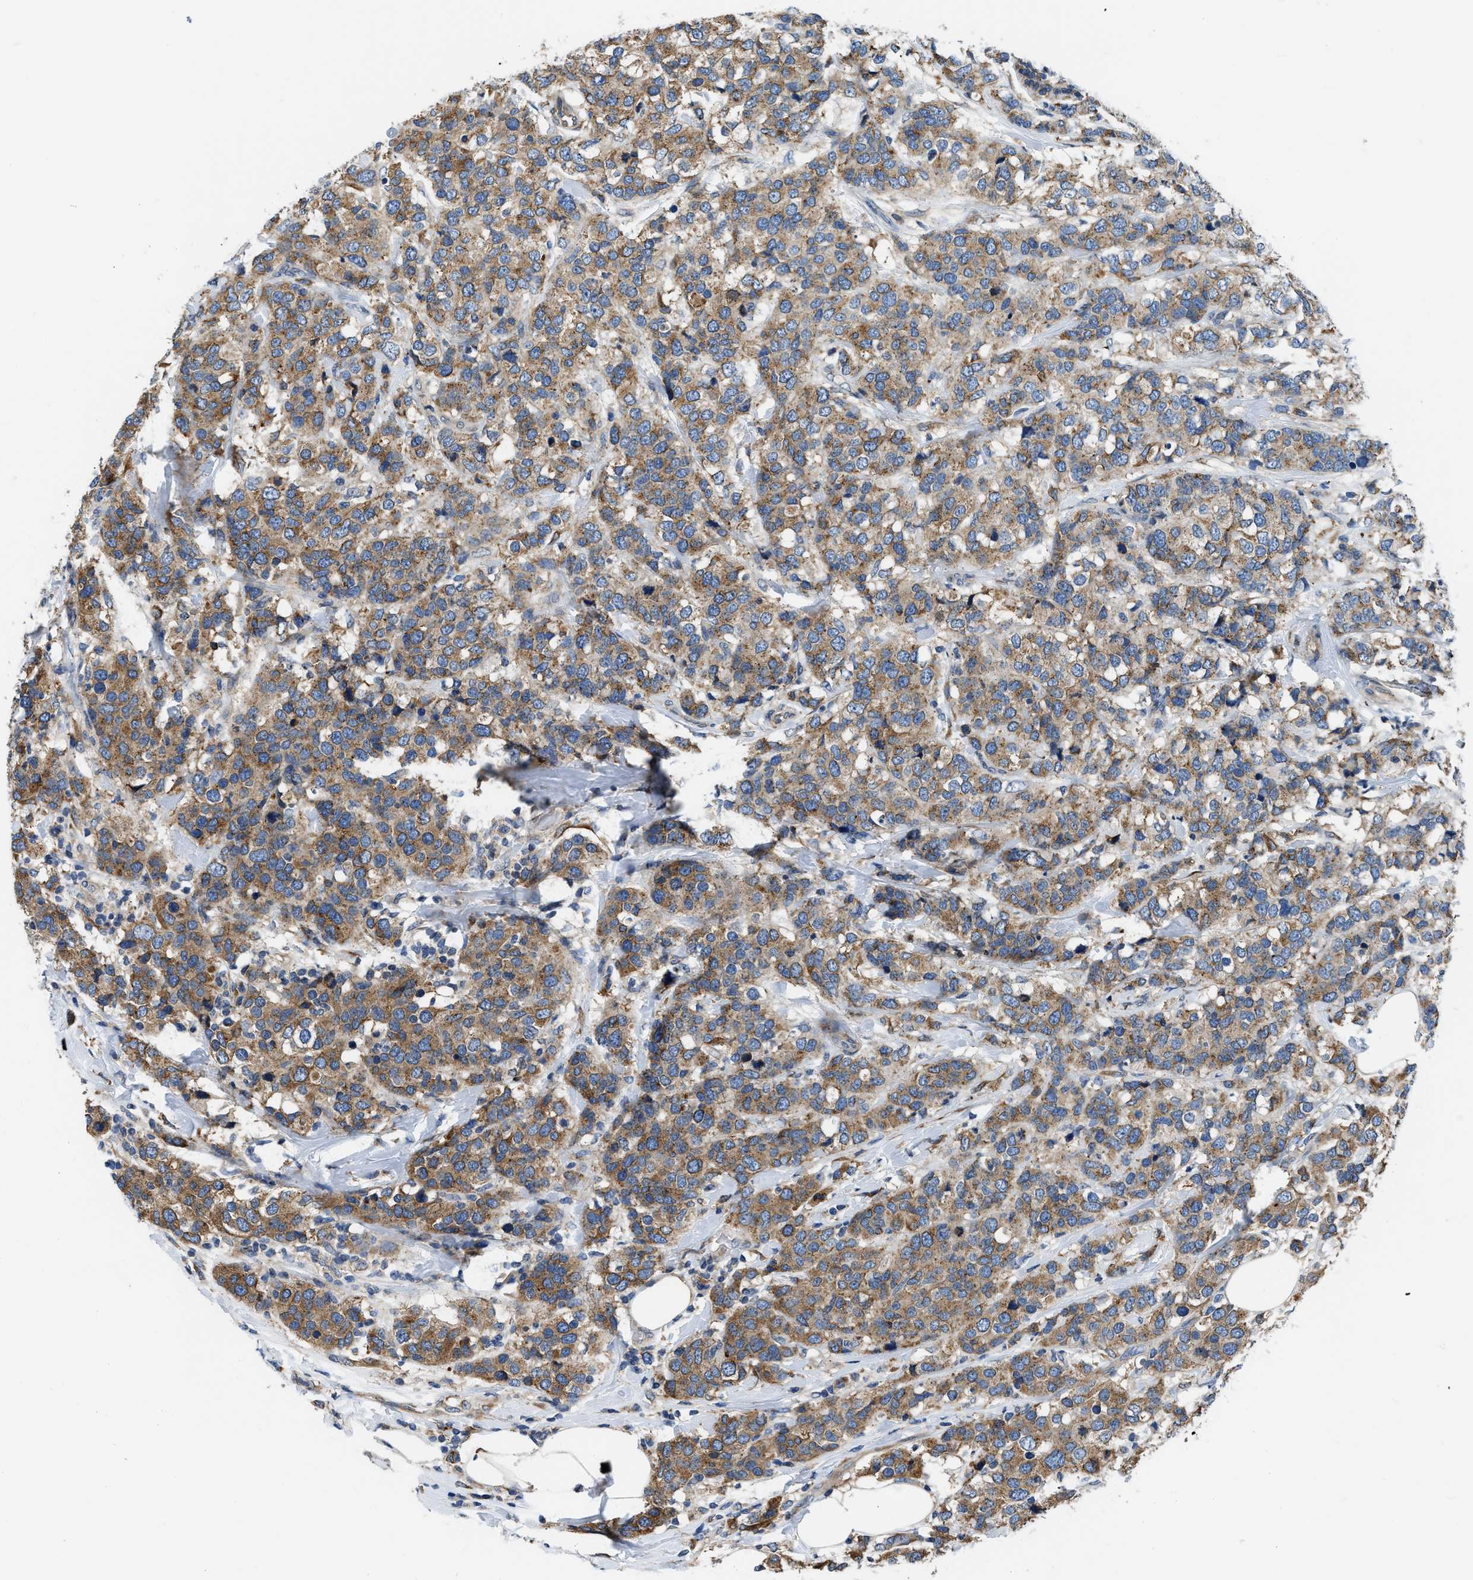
{"staining": {"intensity": "moderate", "quantity": ">75%", "location": "cytoplasmic/membranous"}, "tissue": "breast cancer", "cell_type": "Tumor cells", "image_type": "cancer", "snomed": [{"axis": "morphology", "description": "Lobular carcinoma"}, {"axis": "topography", "description": "Breast"}], "caption": "There is medium levels of moderate cytoplasmic/membranous expression in tumor cells of breast cancer (lobular carcinoma), as demonstrated by immunohistochemical staining (brown color).", "gene": "ARL6IP5", "patient": {"sex": "female", "age": 59}}